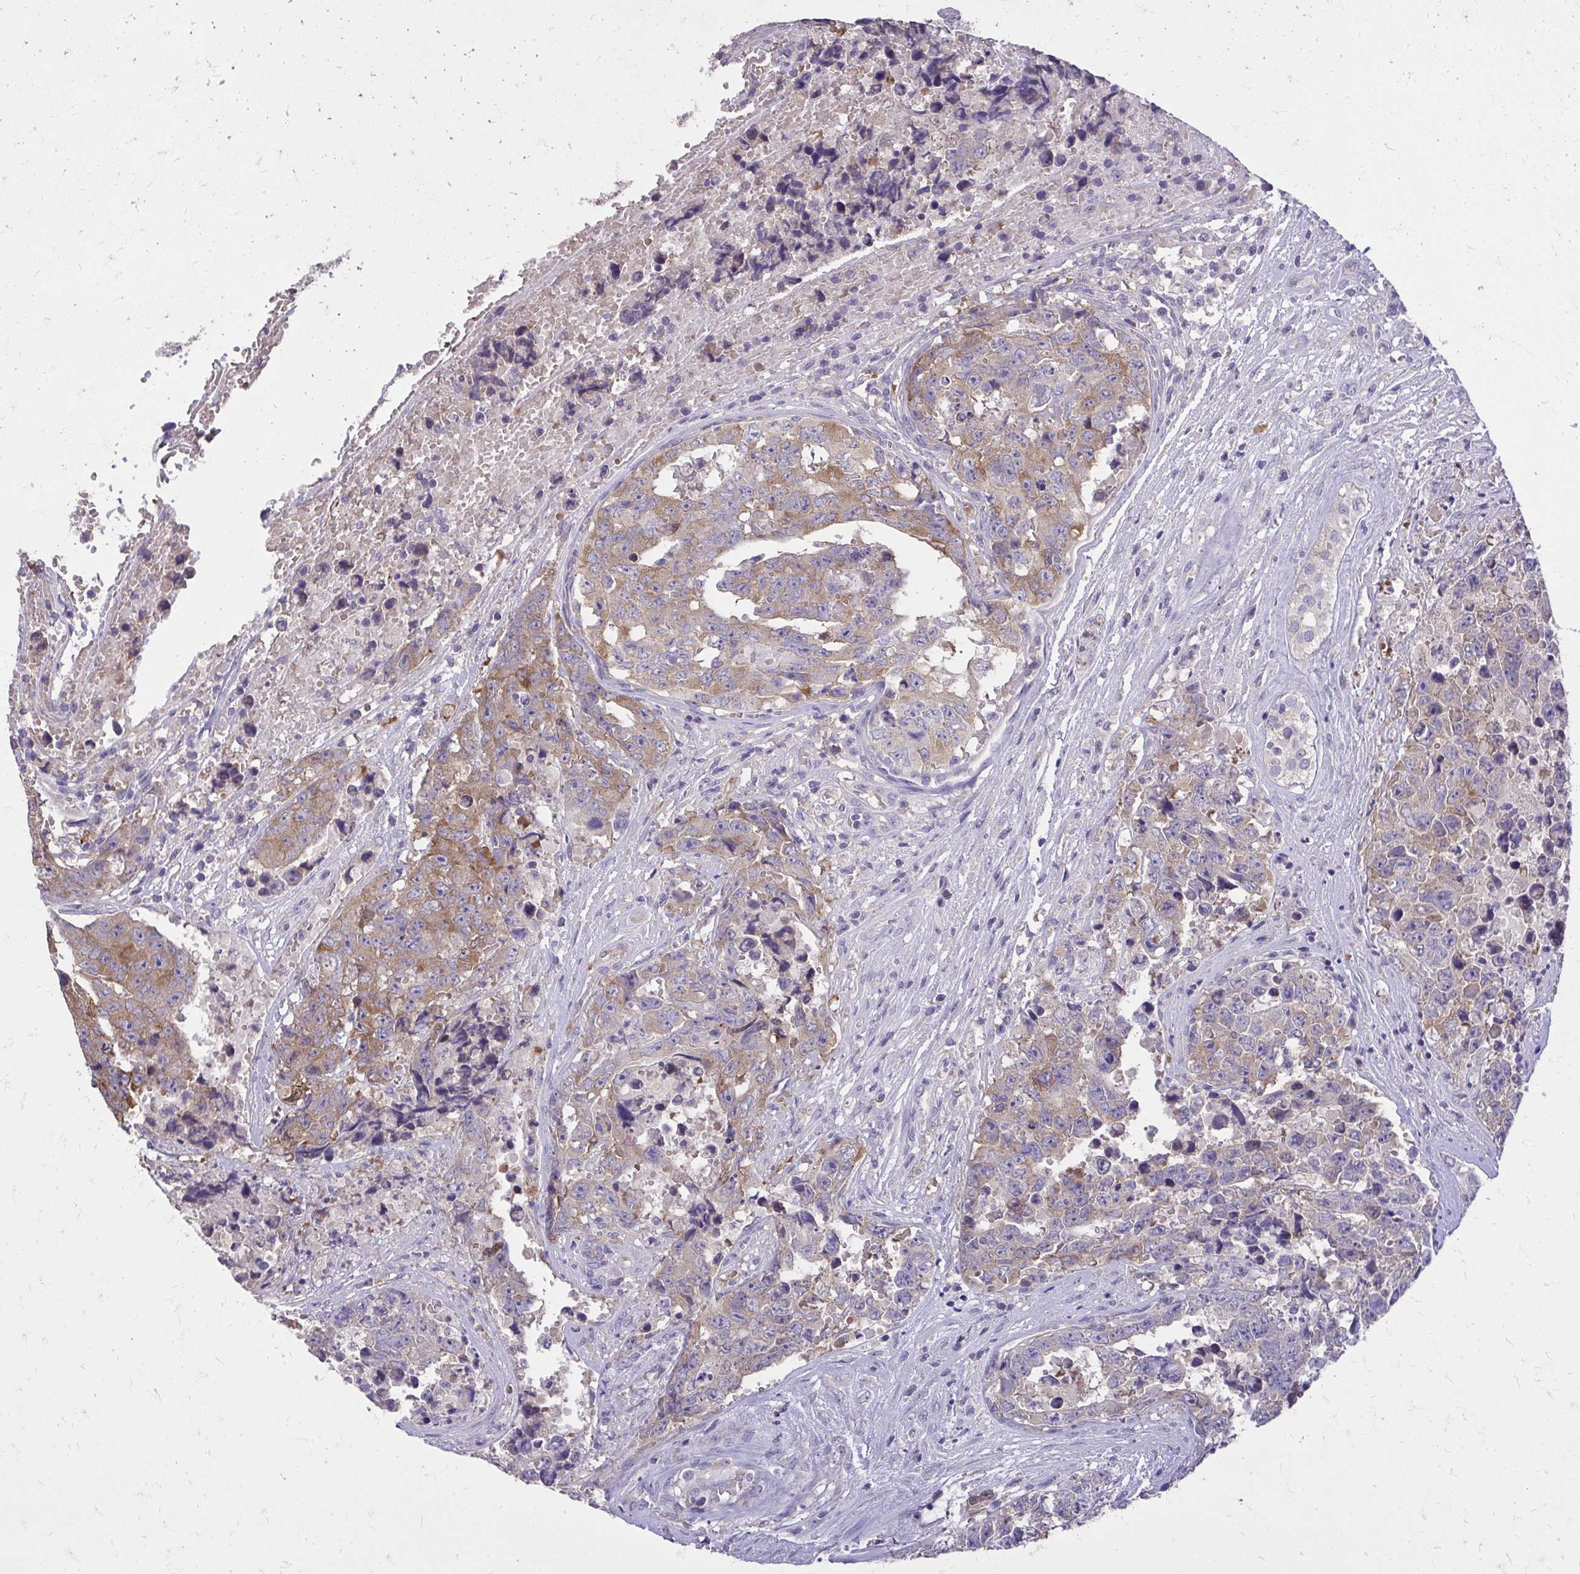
{"staining": {"intensity": "moderate", "quantity": ">75%", "location": "cytoplasmic/membranous"}, "tissue": "testis cancer", "cell_type": "Tumor cells", "image_type": "cancer", "snomed": [{"axis": "morphology", "description": "Normal tissue, NOS"}, {"axis": "morphology", "description": "Carcinoma, Embryonal, NOS"}, {"axis": "topography", "description": "Testis"}, {"axis": "topography", "description": "Epididymis"}], "caption": "Approximately >75% of tumor cells in human testis embryonal carcinoma reveal moderate cytoplasmic/membranous protein expression as visualized by brown immunohistochemical staining.", "gene": "EPB41L1", "patient": {"sex": "male", "age": 25}}